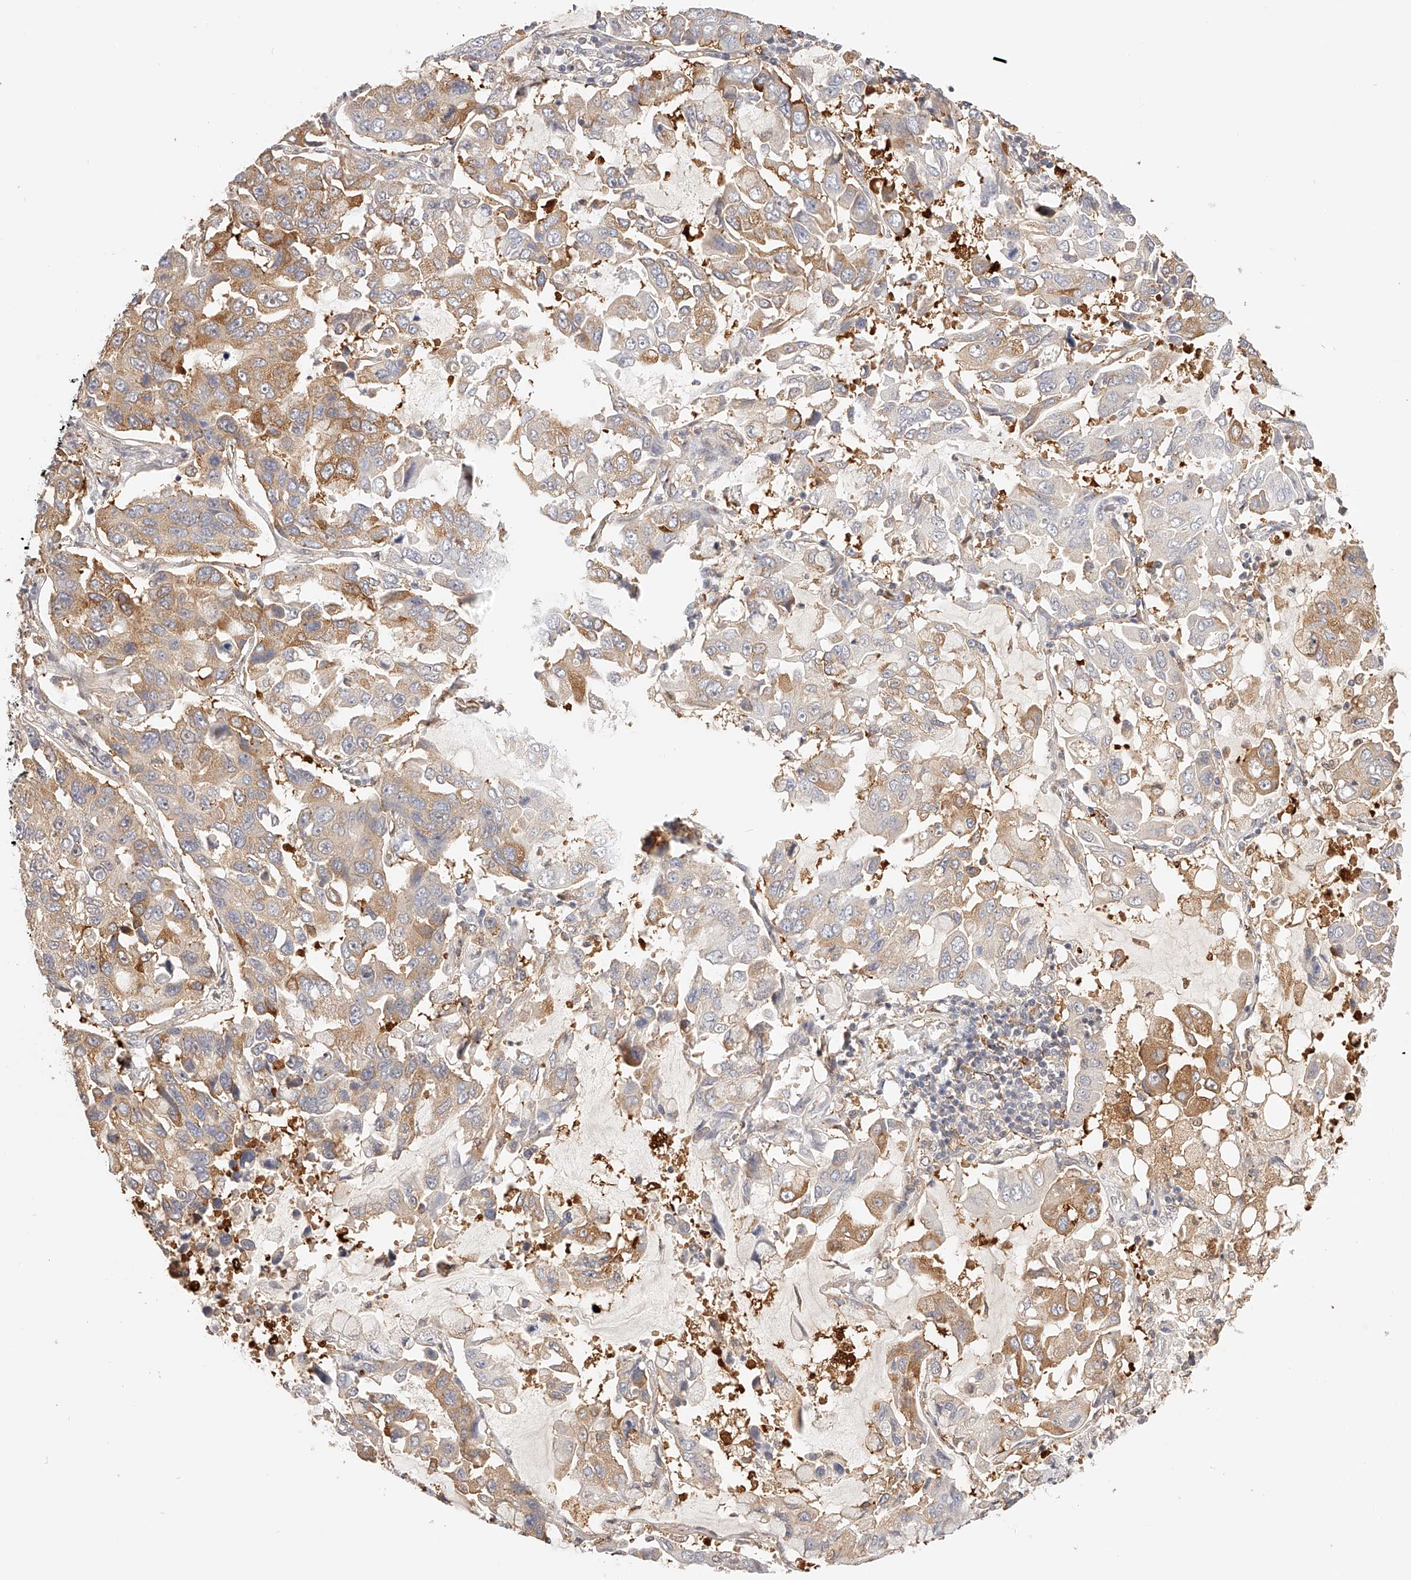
{"staining": {"intensity": "moderate", "quantity": "25%-75%", "location": "cytoplasmic/membranous"}, "tissue": "lung cancer", "cell_type": "Tumor cells", "image_type": "cancer", "snomed": [{"axis": "morphology", "description": "Adenocarcinoma, NOS"}, {"axis": "topography", "description": "Lung"}], "caption": "Protein positivity by immunohistochemistry (IHC) displays moderate cytoplasmic/membranous expression in approximately 25%-75% of tumor cells in lung cancer (adenocarcinoma). (Brightfield microscopy of DAB IHC at high magnification).", "gene": "SYNC", "patient": {"sex": "male", "age": 64}}